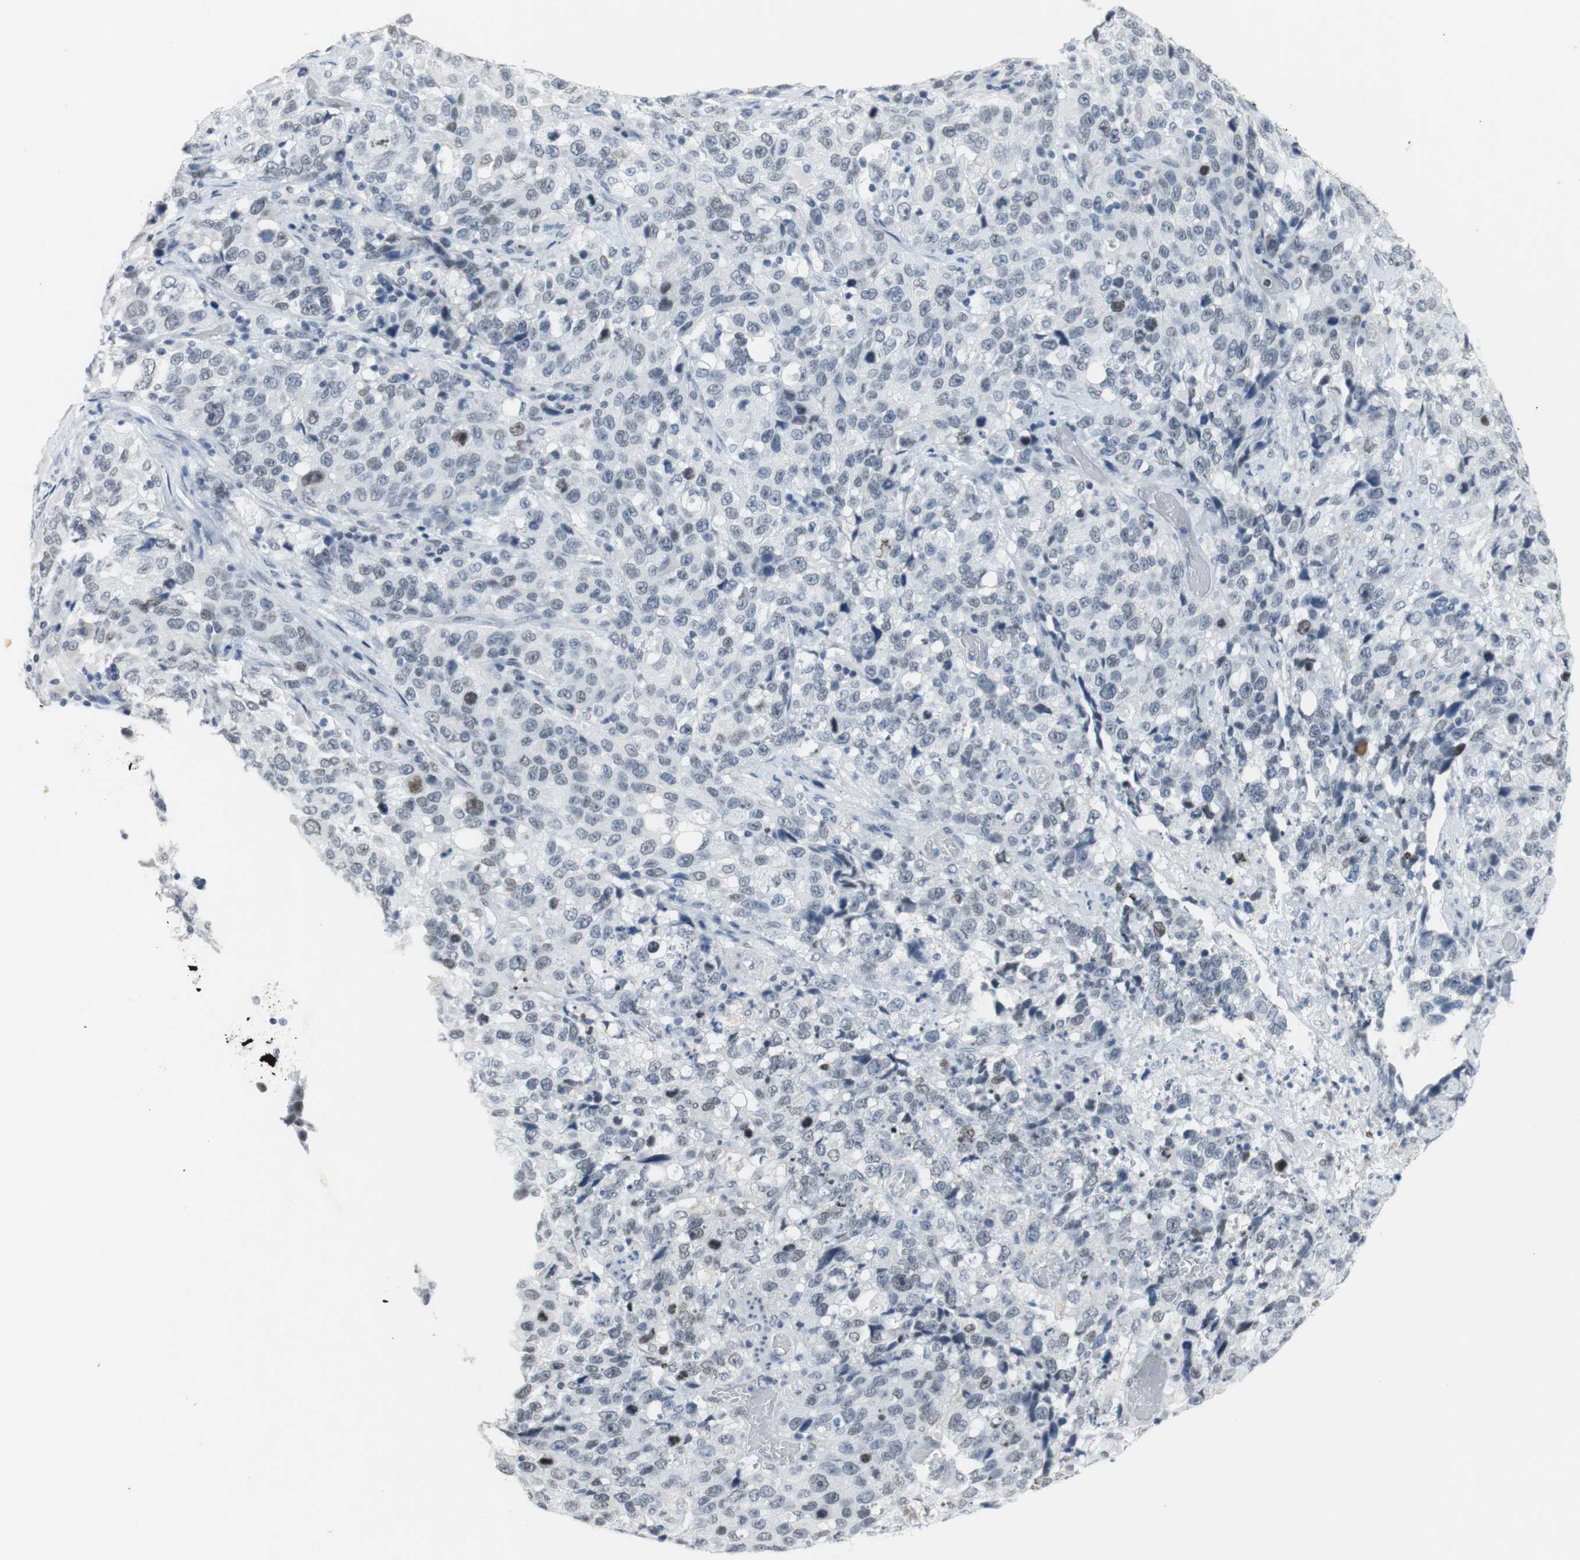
{"staining": {"intensity": "negative", "quantity": "none", "location": "none"}, "tissue": "stomach cancer", "cell_type": "Tumor cells", "image_type": "cancer", "snomed": [{"axis": "morphology", "description": "Normal tissue, NOS"}, {"axis": "morphology", "description": "Adenocarcinoma, NOS"}, {"axis": "topography", "description": "Stomach"}], "caption": "Tumor cells show no significant expression in stomach adenocarcinoma. (DAB immunohistochemistry (IHC) with hematoxylin counter stain).", "gene": "BMI1", "patient": {"sex": "male", "age": 48}}